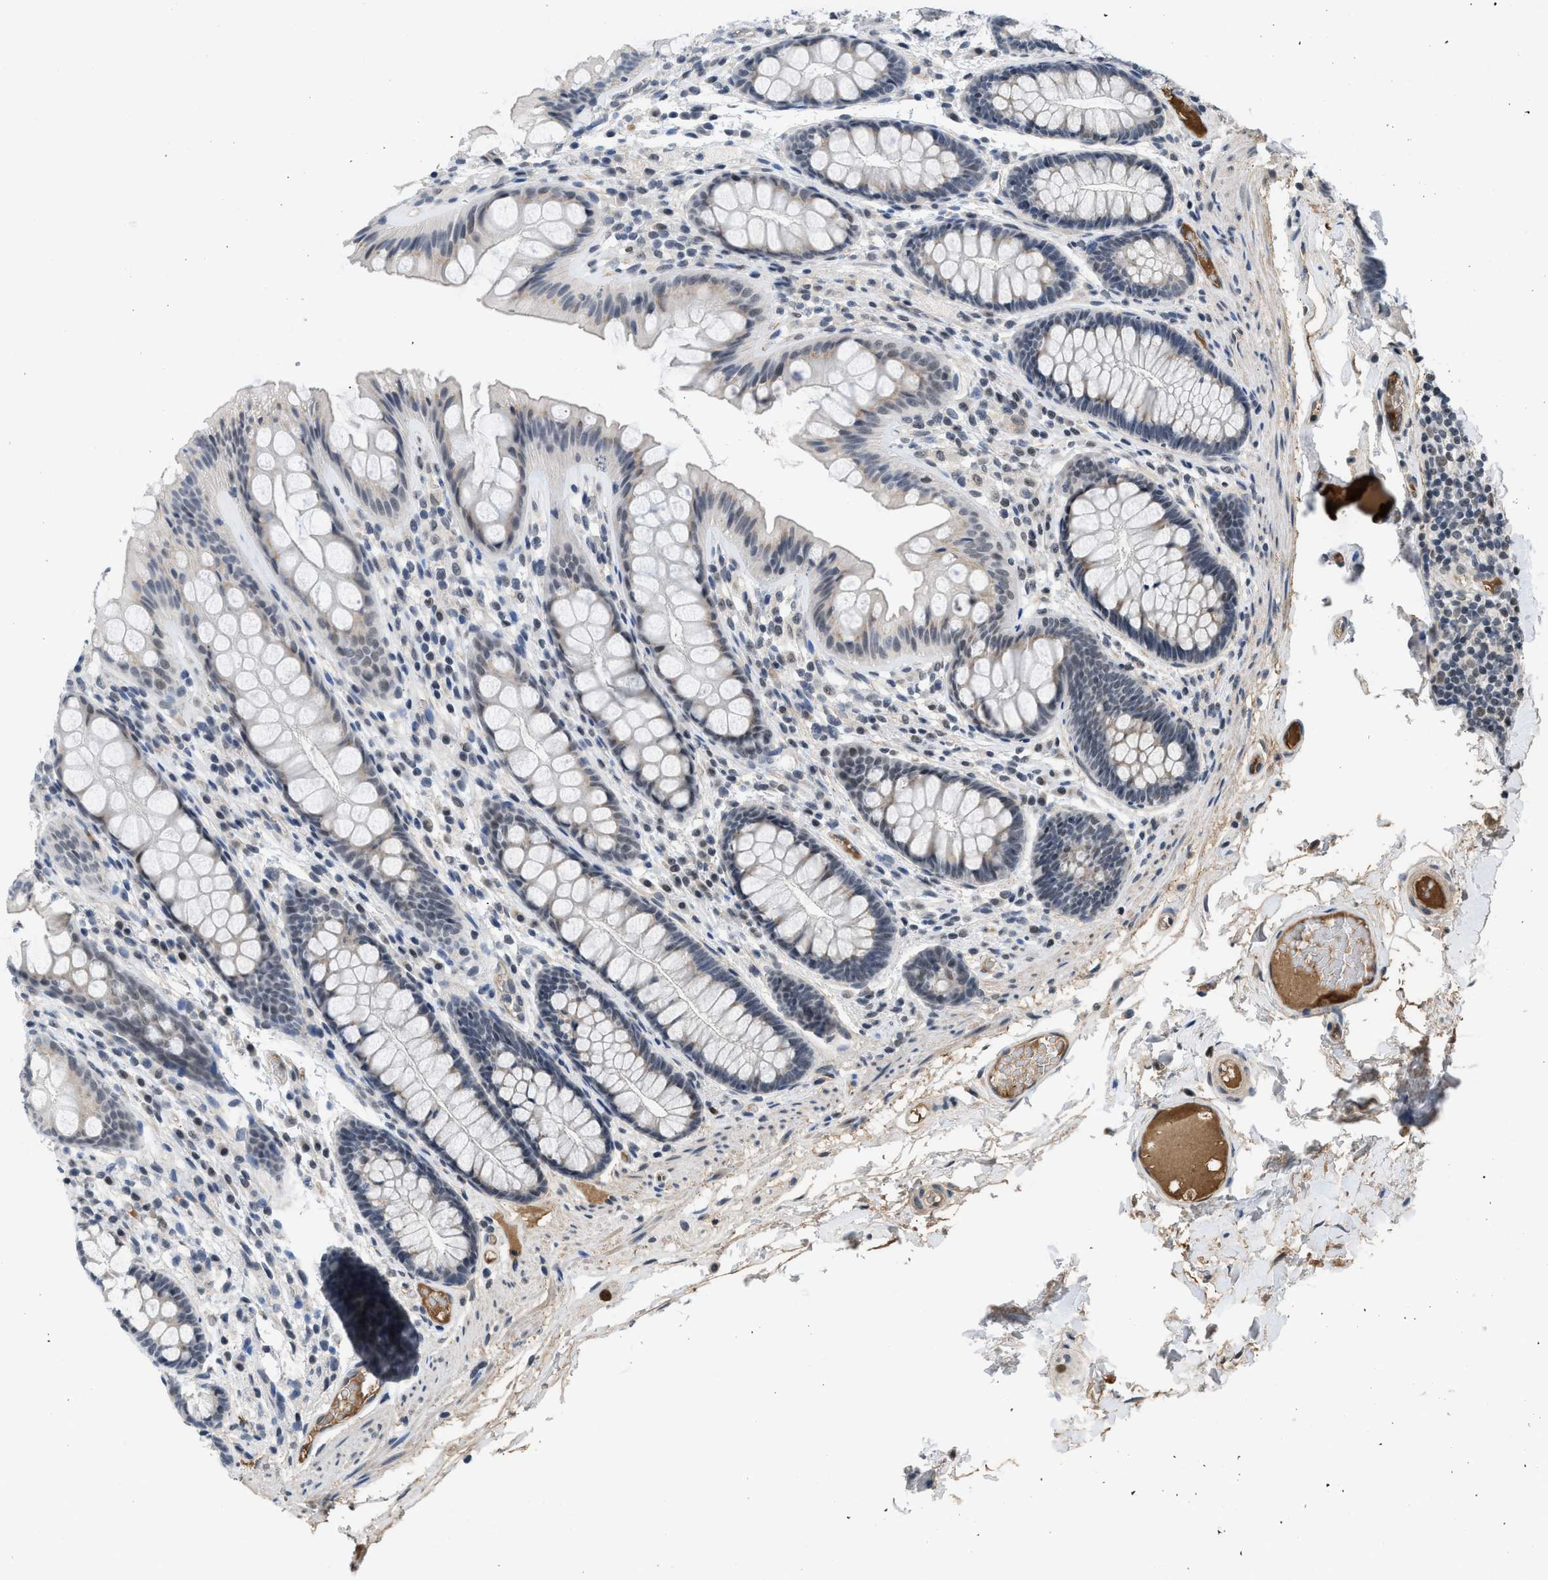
{"staining": {"intensity": "moderate", "quantity": "<25%", "location": "cytoplasmic/membranous"}, "tissue": "colon", "cell_type": "Endothelial cells", "image_type": "normal", "snomed": [{"axis": "morphology", "description": "Normal tissue, NOS"}, {"axis": "topography", "description": "Colon"}], "caption": "Immunohistochemistry (IHC) micrograph of unremarkable colon: human colon stained using IHC demonstrates low levels of moderate protein expression localized specifically in the cytoplasmic/membranous of endothelial cells, appearing as a cytoplasmic/membranous brown color.", "gene": "TERF2IP", "patient": {"sex": "female", "age": 56}}